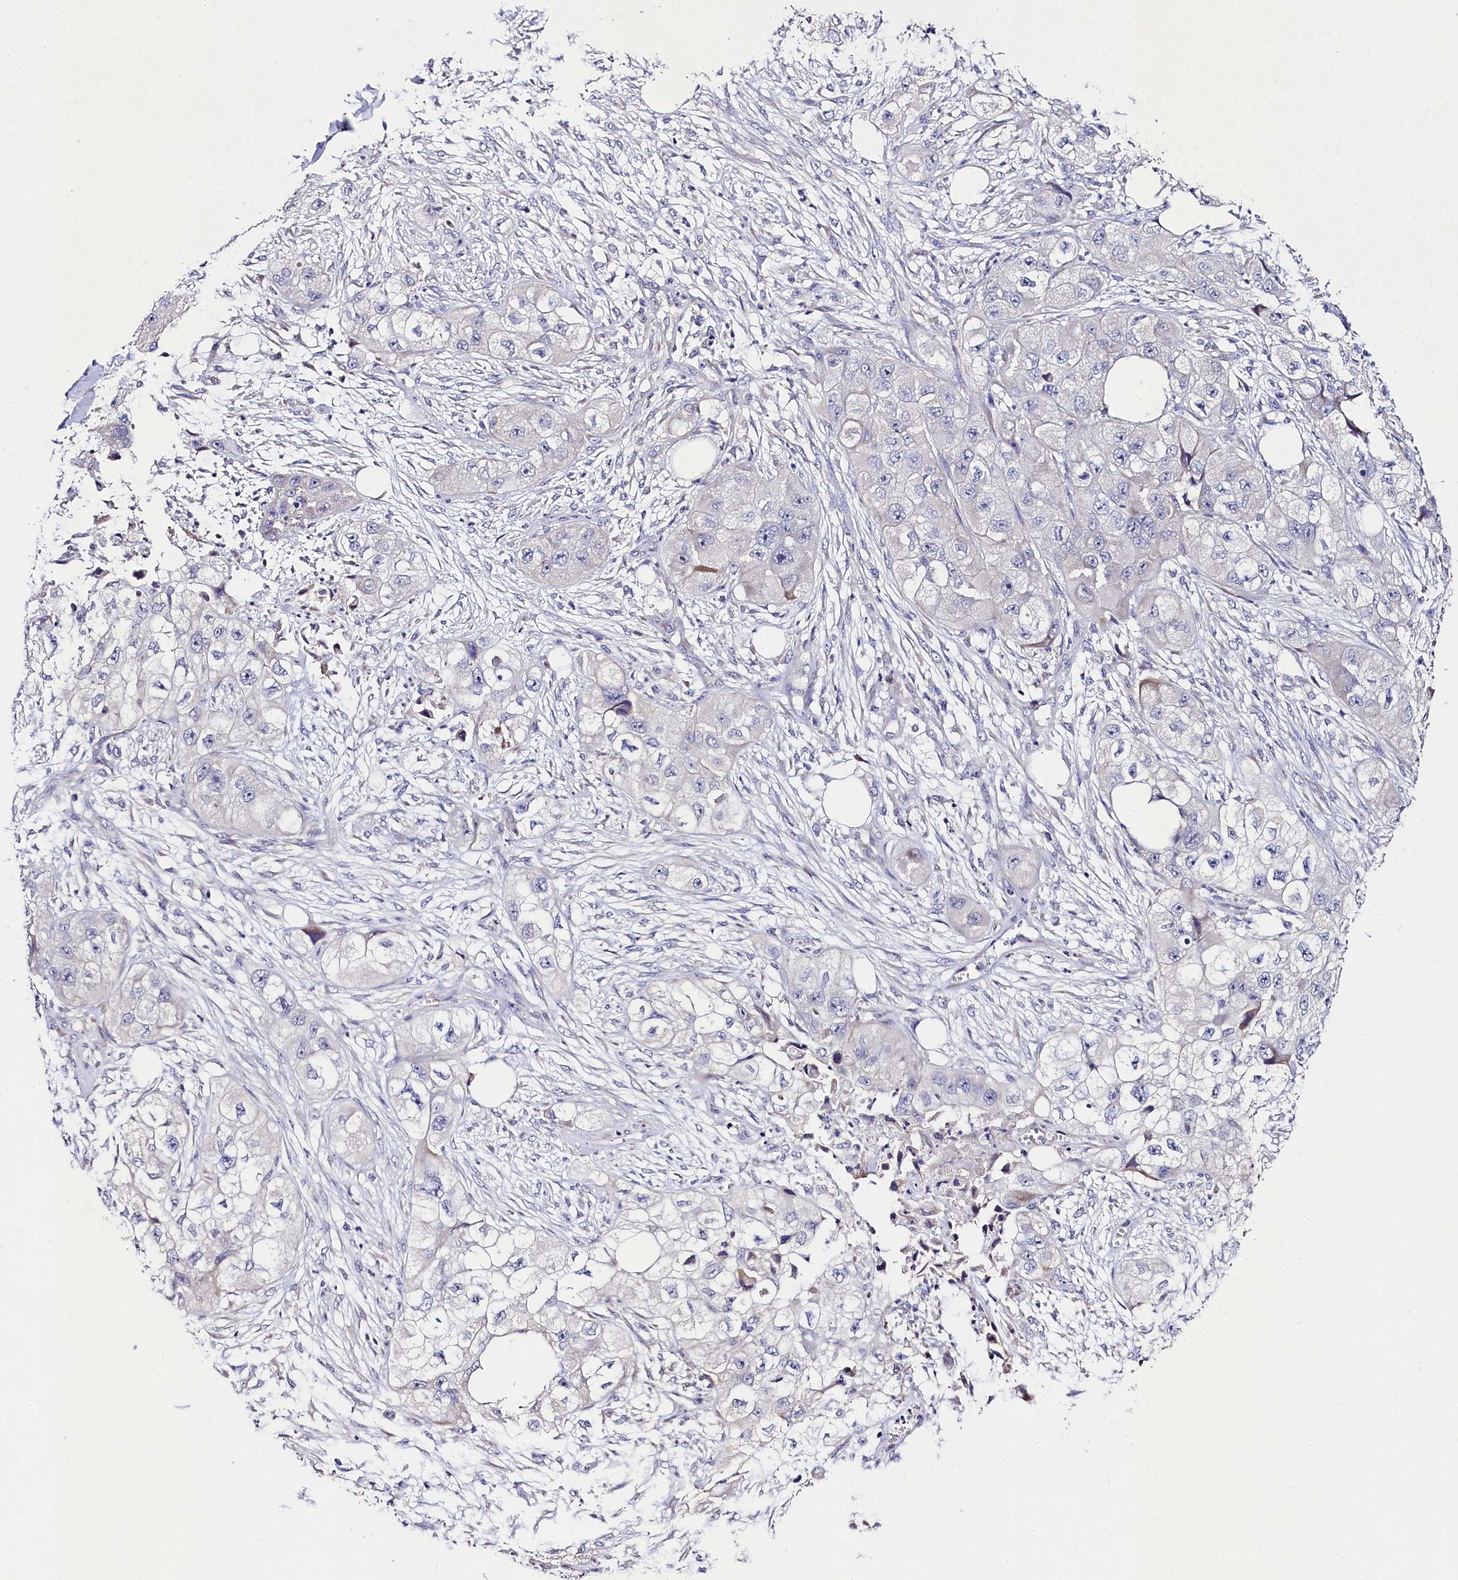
{"staining": {"intensity": "negative", "quantity": "none", "location": "none"}, "tissue": "skin cancer", "cell_type": "Tumor cells", "image_type": "cancer", "snomed": [{"axis": "morphology", "description": "Squamous cell carcinoma, NOS"}, {"axis": "topography", "description": "Skin"}, {"axis": "topography", "description": "Subcutis"}], "caption": "A histopathology image of skin cancer (squamous cell carcinoma) stained for a protein displays no brown staining in tumor cells.", "gene": "FXYD6", "patient": {"sex": "male", "age": 73}}